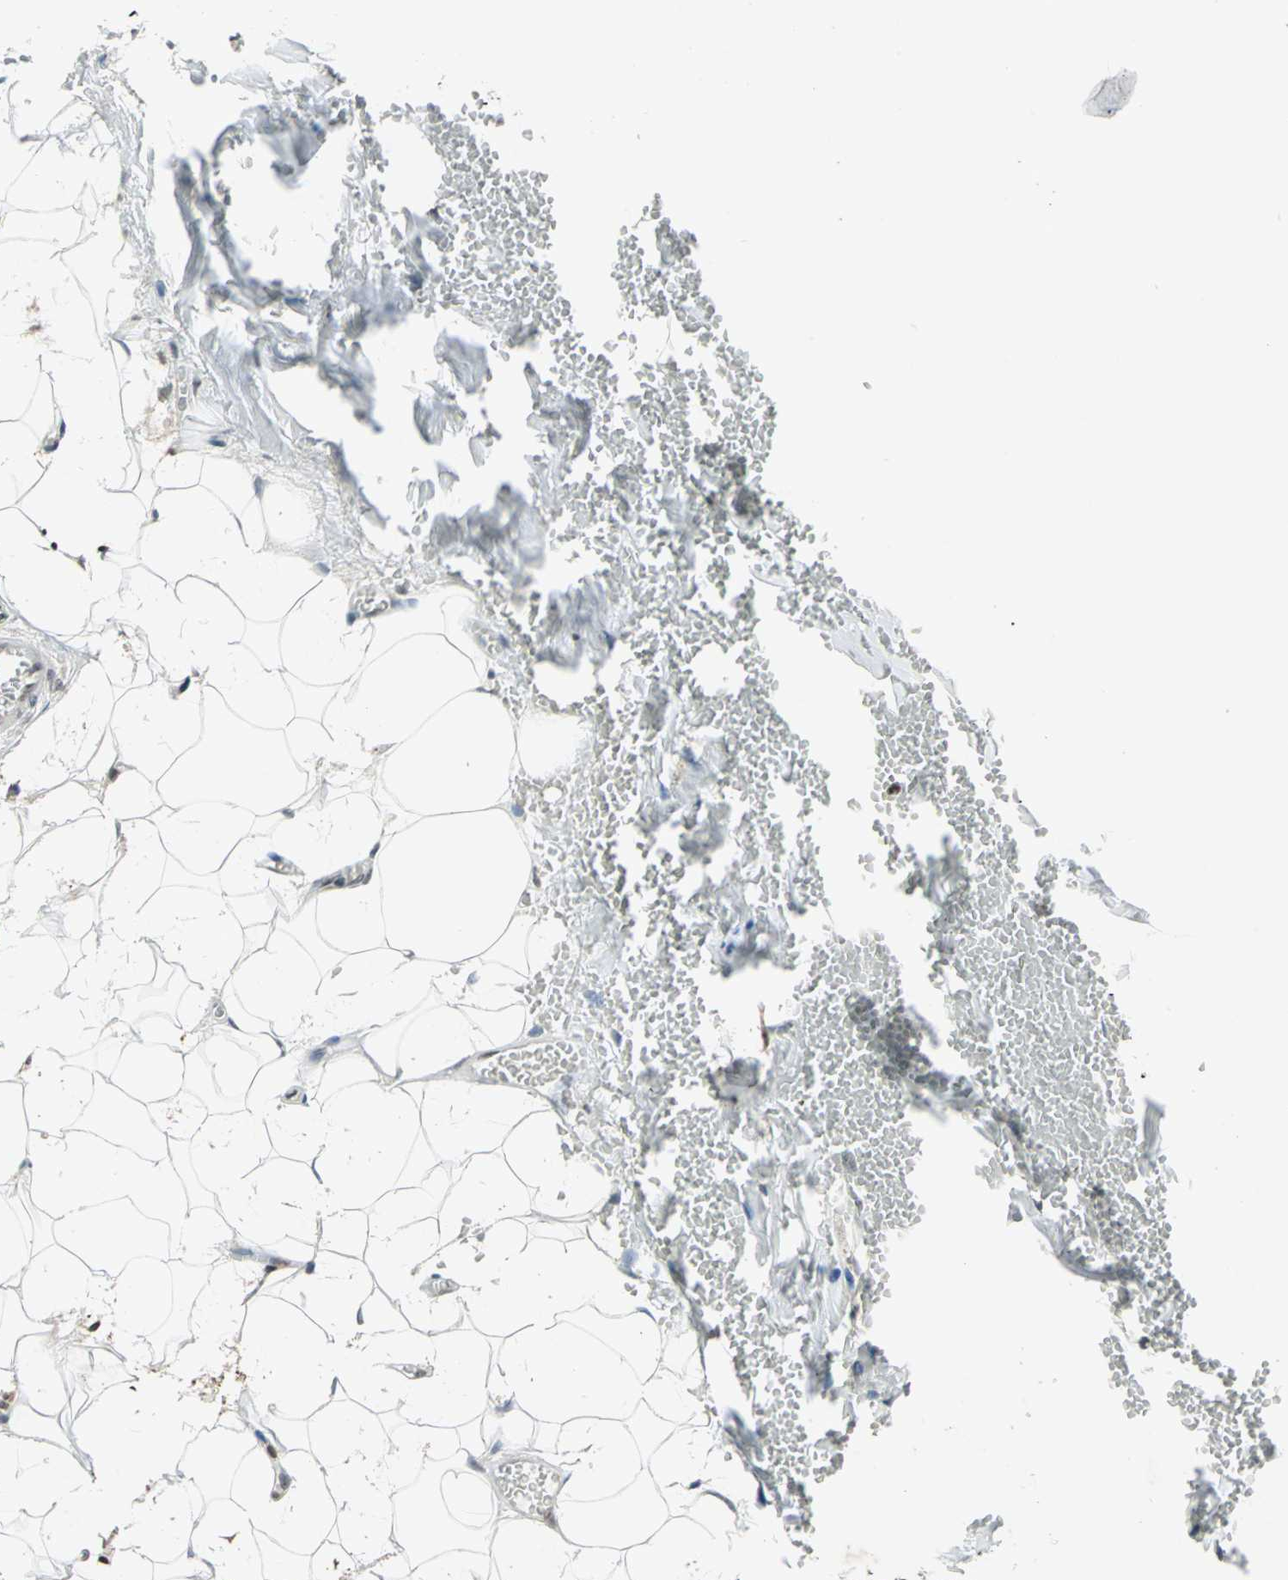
{"staining": {"intensity": "negative", "quantity": "none", "location": "none"}, "tissue": "skin cancer", "cell_type": "Tumor cells", "image_type": "cancer", "snomed": [{"axis": "morphology", "description": "Basal cell carcinoma"}, {"axis": "topography", "description": "Skin"}], "caption": "Histopathology image shows no significant protein positivity in tumor cells of skin basal cell carcinoma.", "gene": "LGALS3", "patient": {"sex": "male", "age": 84}}